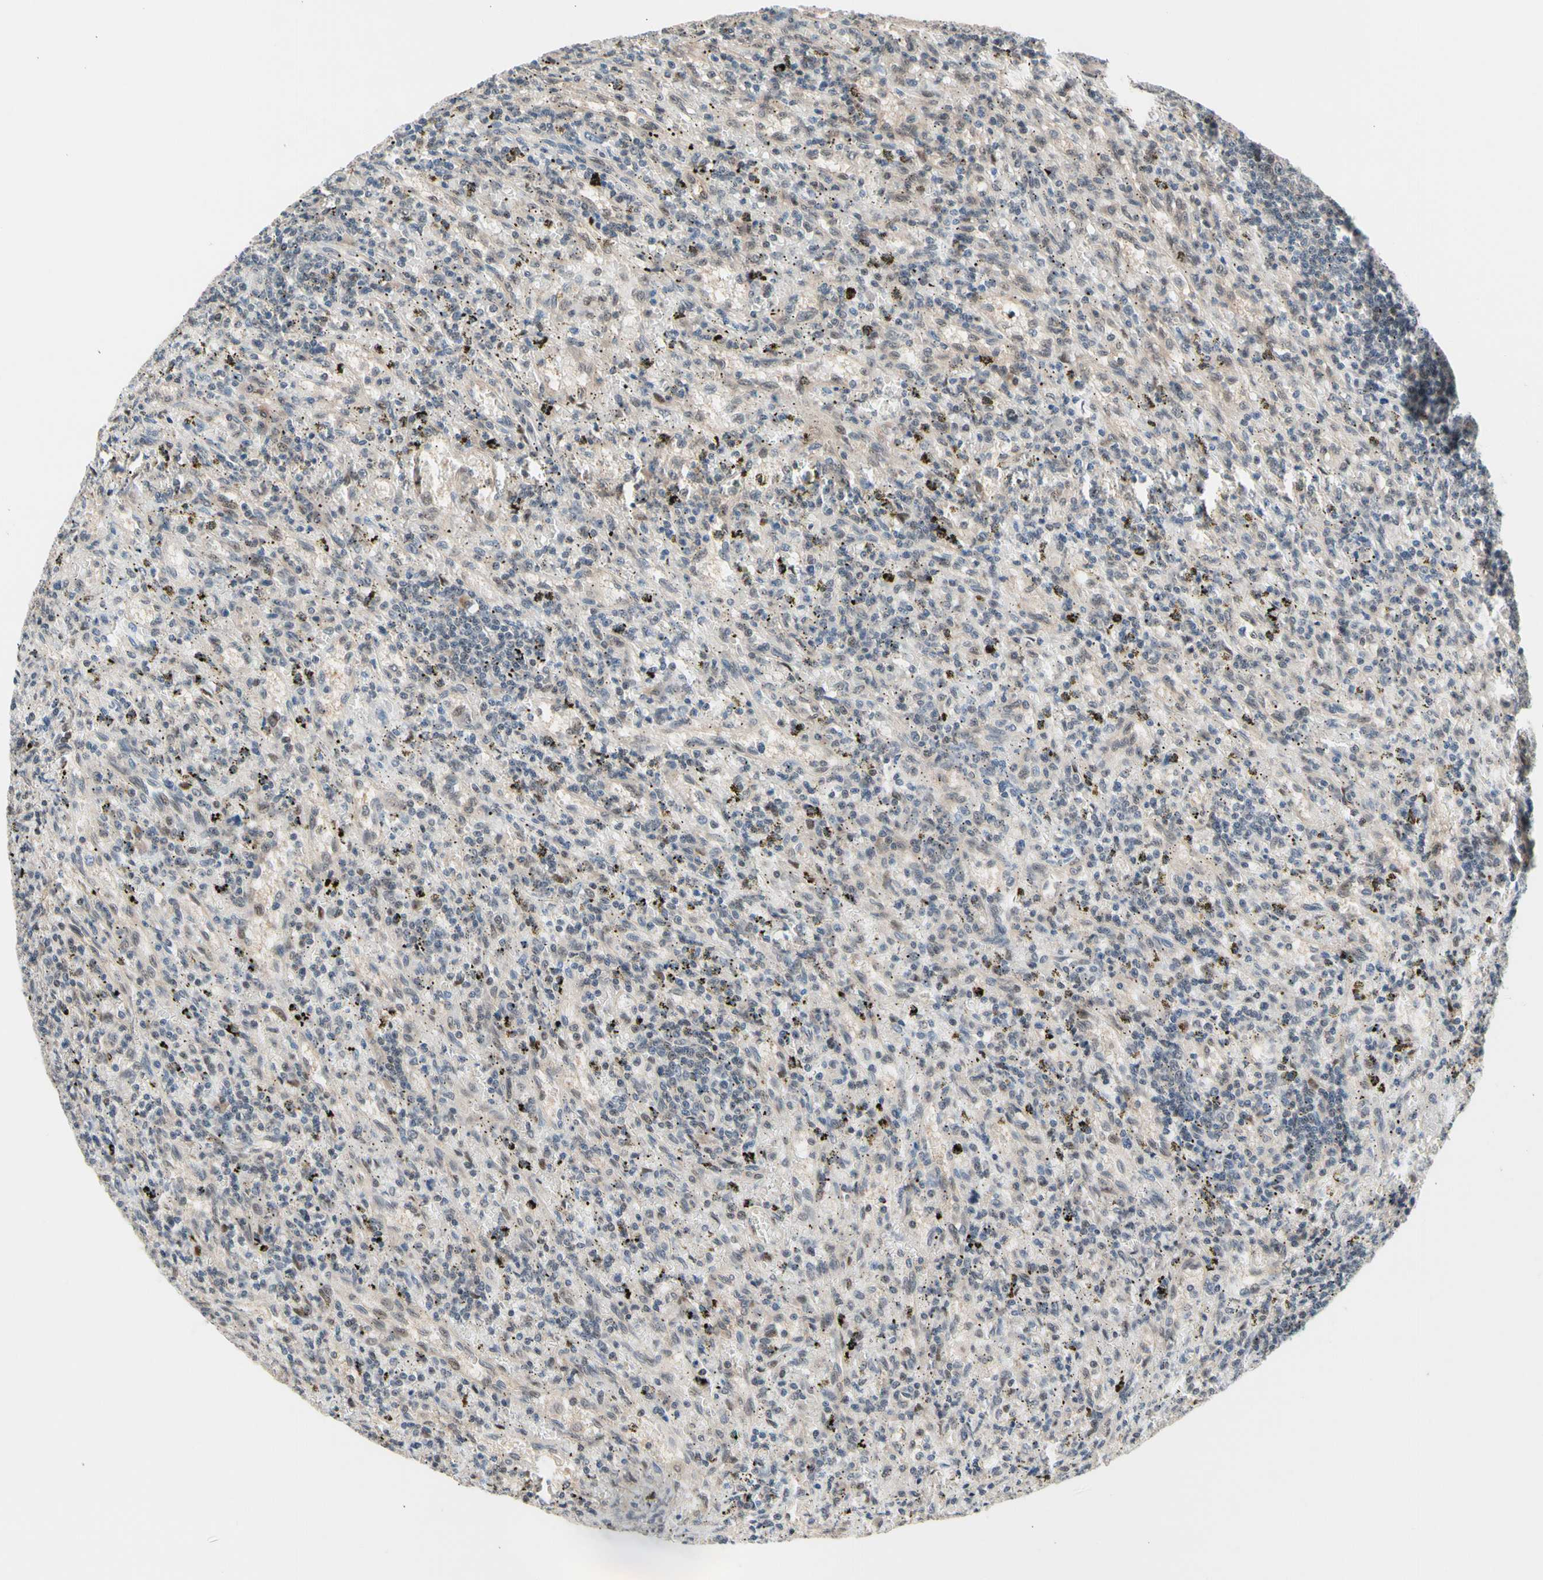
{"staining": {"intensity": "moderate", "quantity": "<25%", "location": "cytoplasmic/membranous"}, "tissue": "lymphoma", "cell_type": "Tumor cells", "image_type": "cancer", "snomed": [{"axis": "morphology", "description": "Malignant lymphoma, non-Hodgkin's type, Low grade"}, {"axis": "topography", "description": "Spleen"}], "caption": "A low amount of moderate cytoplasmic/membranous positivity is seen in about <25% of tumor cells in lymphoma tissue.", "gene": "NGEF", "patient": {"sex": "male", "age": 76}}